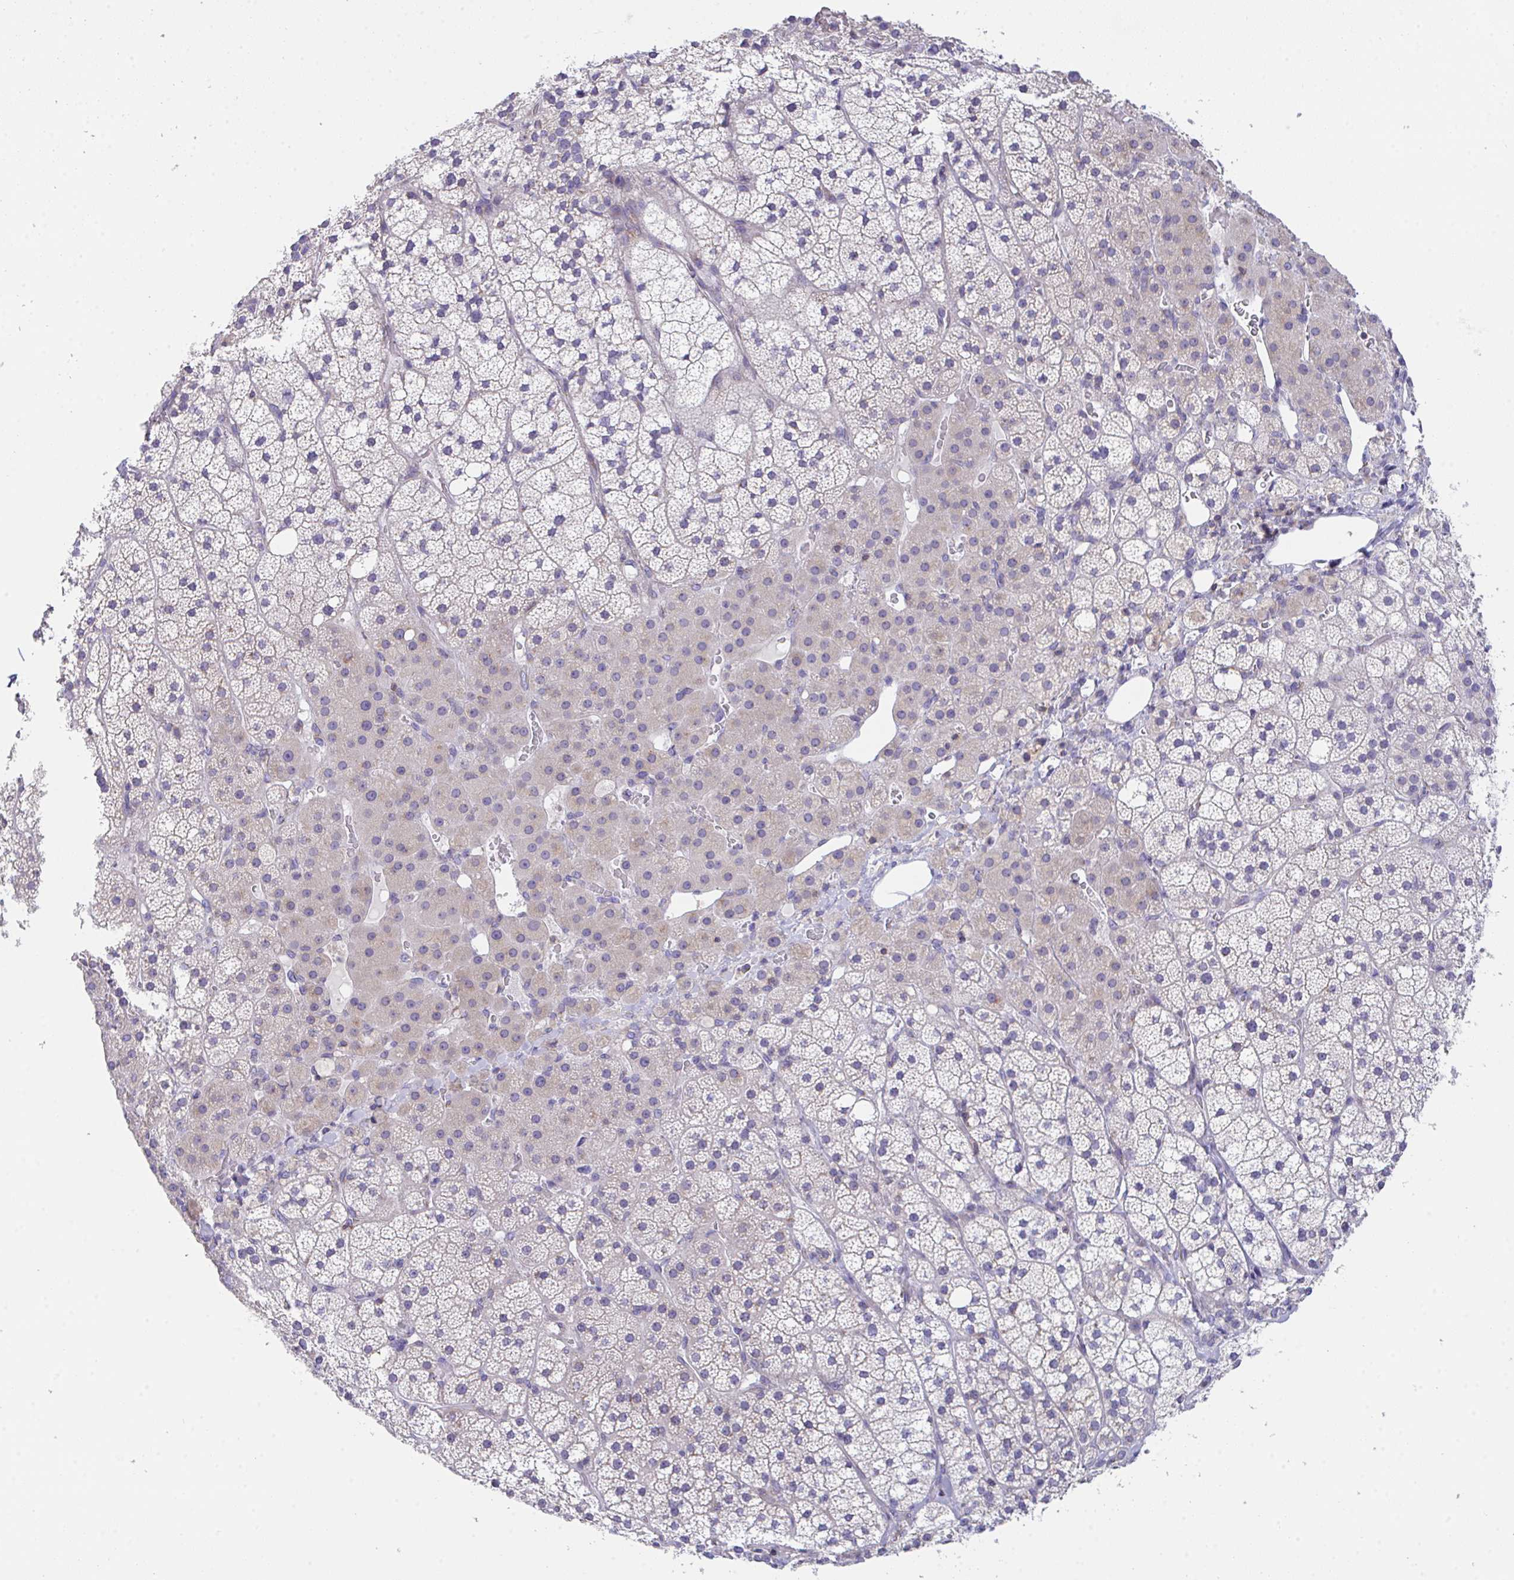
{"staining": {"intensity": "negative", "quantity": "none", "location": "none"}, "tissue": "adrenal gland", "cell_type": "Glandular cells", "image_type": "normal", "snomed": [{"axis": "morphology", "description": "Normal tissue, NOS"}, {"axis": "topography", "description": "Adrenal gland"}], "caption": "Immunohistochemistry histopathology image of benign adrenal gland: human adrenal gland stained with DAB shows no significant protein staining in glandular cells.", "gene": "MIA3", "patient": {"sex": "male", "age": 53}}